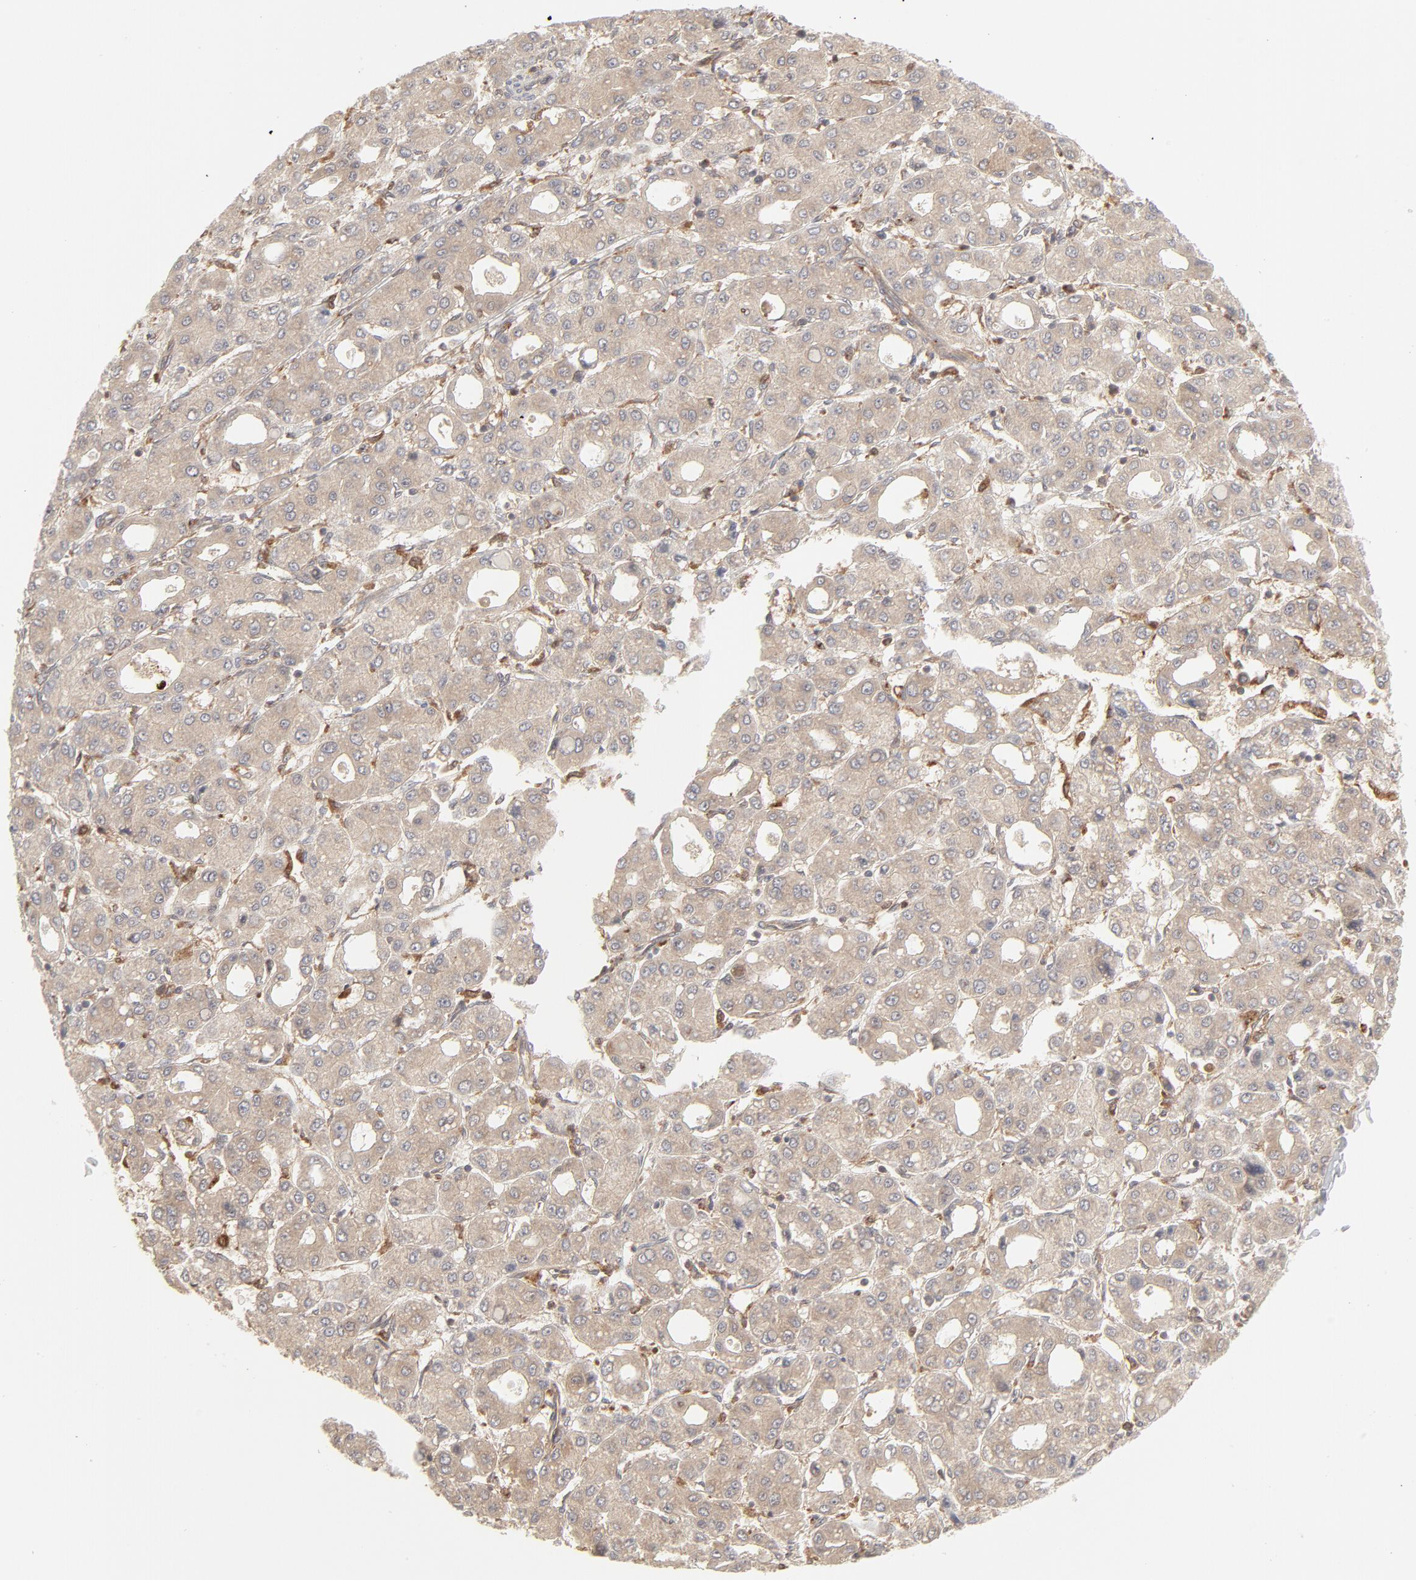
{"staining": {"intensity": "moderate", "quantity": ">75%", "location": "cytoplasmic/membranous"}, "tissue": "liver cancer", "cell_type": "Tumor cells", "image_type": "cancer", "snomed": [{"axis": "morphology", "description": "Carcinoma, Hepatocellular, NOS"}, {"axis": "topography", "description": "Liver"}], "caption": "The photomicrograph reveals immunohistochemical staining of liver cancer. There is moderate cytoplasmic/membranous positivity is identified in approximately >75% of tumor cells.", "gene": "RAB5C", "patient": {"sex": "male", "age": 69}}